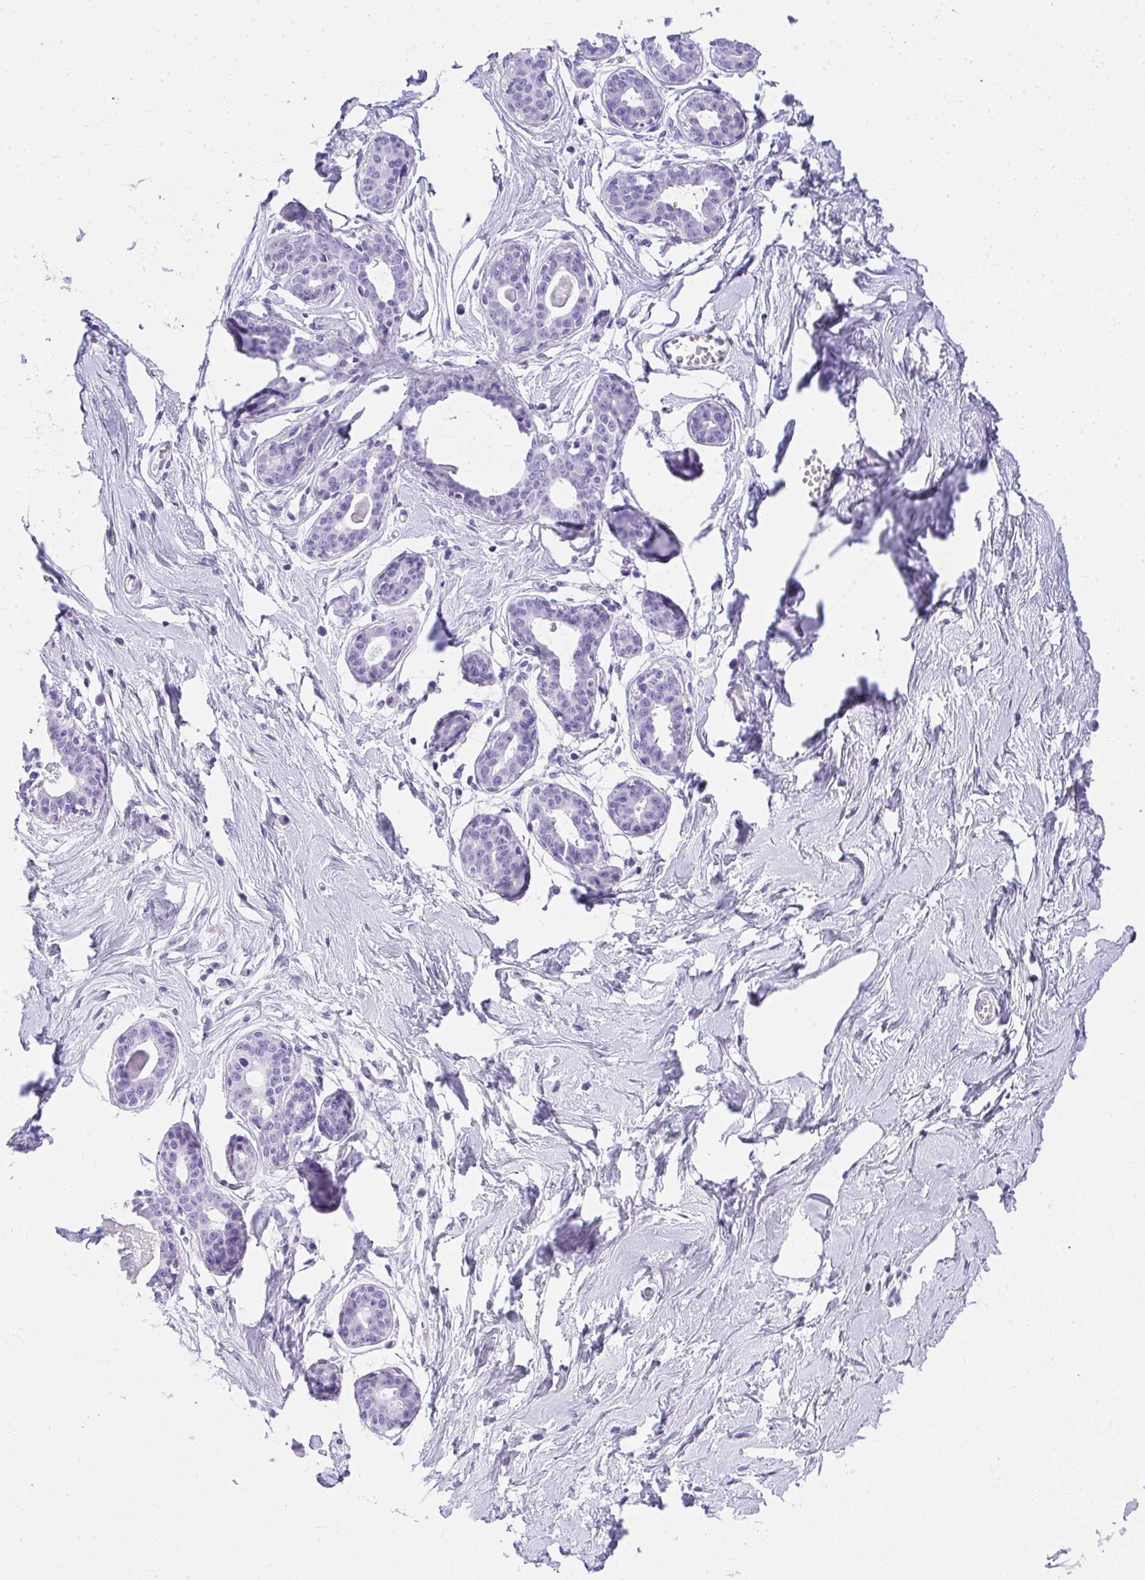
{"staining": {"intensity": "negative", "quantity": "none", "location": "none"}, "tissue": "breast", "cell_type": "Adipocytes", "image_type": "normal", "snomed": [{"axis": "morphology", "description": "Normal tissue, NOS"}, {"axis": "topography", "description": "Breast"}], "caption": "This is an immunohistochemistry micrograph of benign breast. There is no positivity in adipocytes.", "gene": "AVIL", "patient": {"sex": "female", "age": 45}}